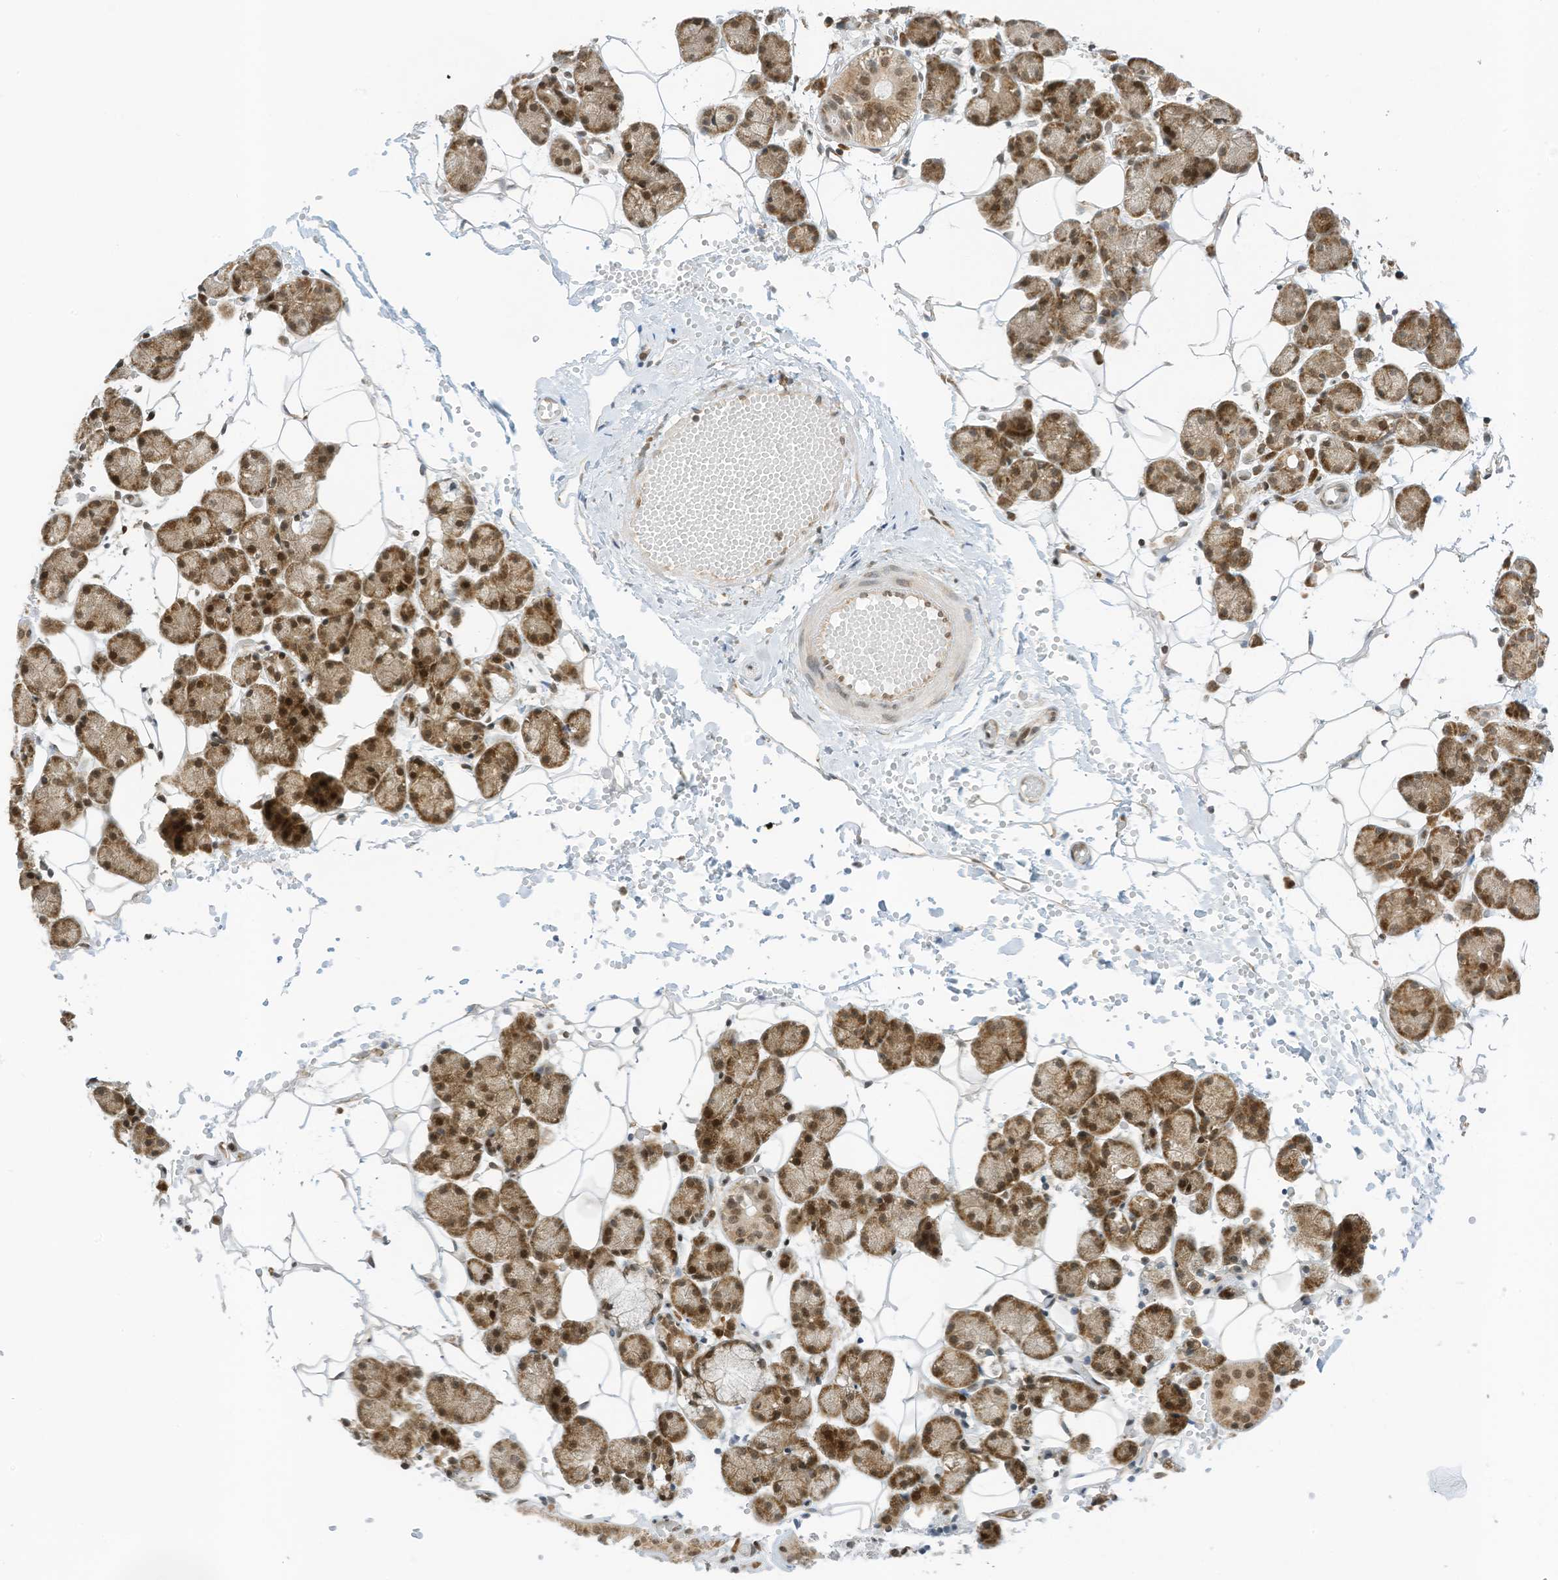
{"staining": {"intensity": "moderate", "quantity": ">75%", "location": "cytoplasmic/membranous,nuclear"}, "tissue": "salivary gland", "cell_type": "Glandular cells", "image_type": "normal", "snomed": [{"axis": "morphology", "description": "Normal tissue, NOS"}, {"axis": "topography", "description": "Salivary gland"}], "caption": "Glandular cells display medium levels of moderate cytoplasmic/membranous,nuclear positivity in approximately >75% of cells in normal human salivary gland. (Brightfield microscopy of DAB IHC at high magnification).", "gene": "EDF1", "patient": {"sex": "female", "age": 33}}